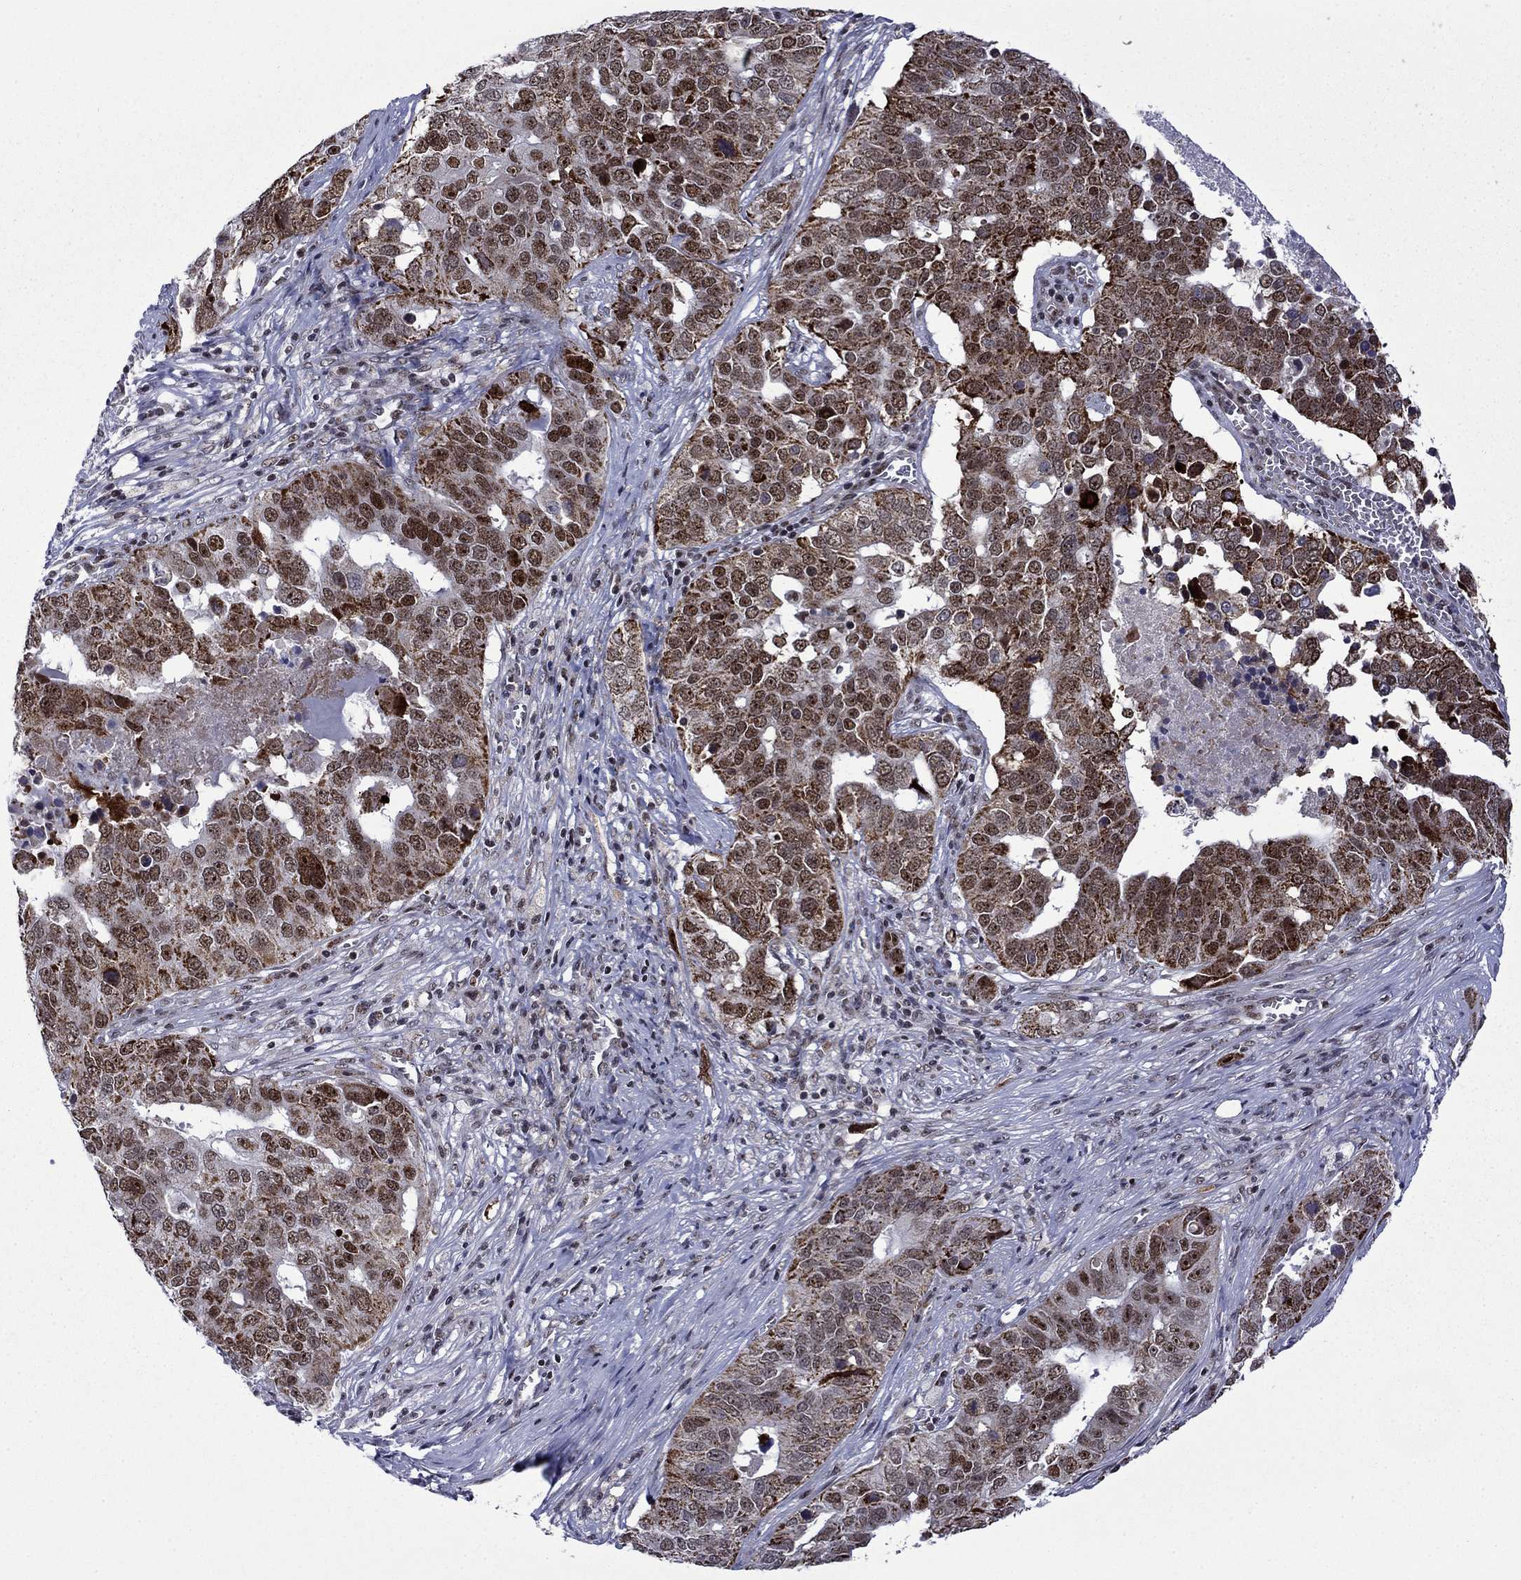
{"staining": {"intensity": "strong", "quantity": "<25%", "location": "cytoplasmic/membranous,nuclear"}, "tissue": "ovarian cancer", "cell_type": "Tumor cells", "image_type": "cancer", "snomed": [{"axis": "morphology", "description": "Carcinoma, endometroid"}, {"axis": "topography", "description": "Soft tissue"}, {"axis": "topography", "description": "Ovary"}], "caption": "The micrograph shows staining of endometroid carcinoma (ovarian), revealing strong cytoplasmic/membranous and nuclear protein staining (brown color) within tumor cells. (IHC, brightfield microscopy, high magnification).", "gene": "SURF2", "patient": {"sex": "female", "age": 52}}